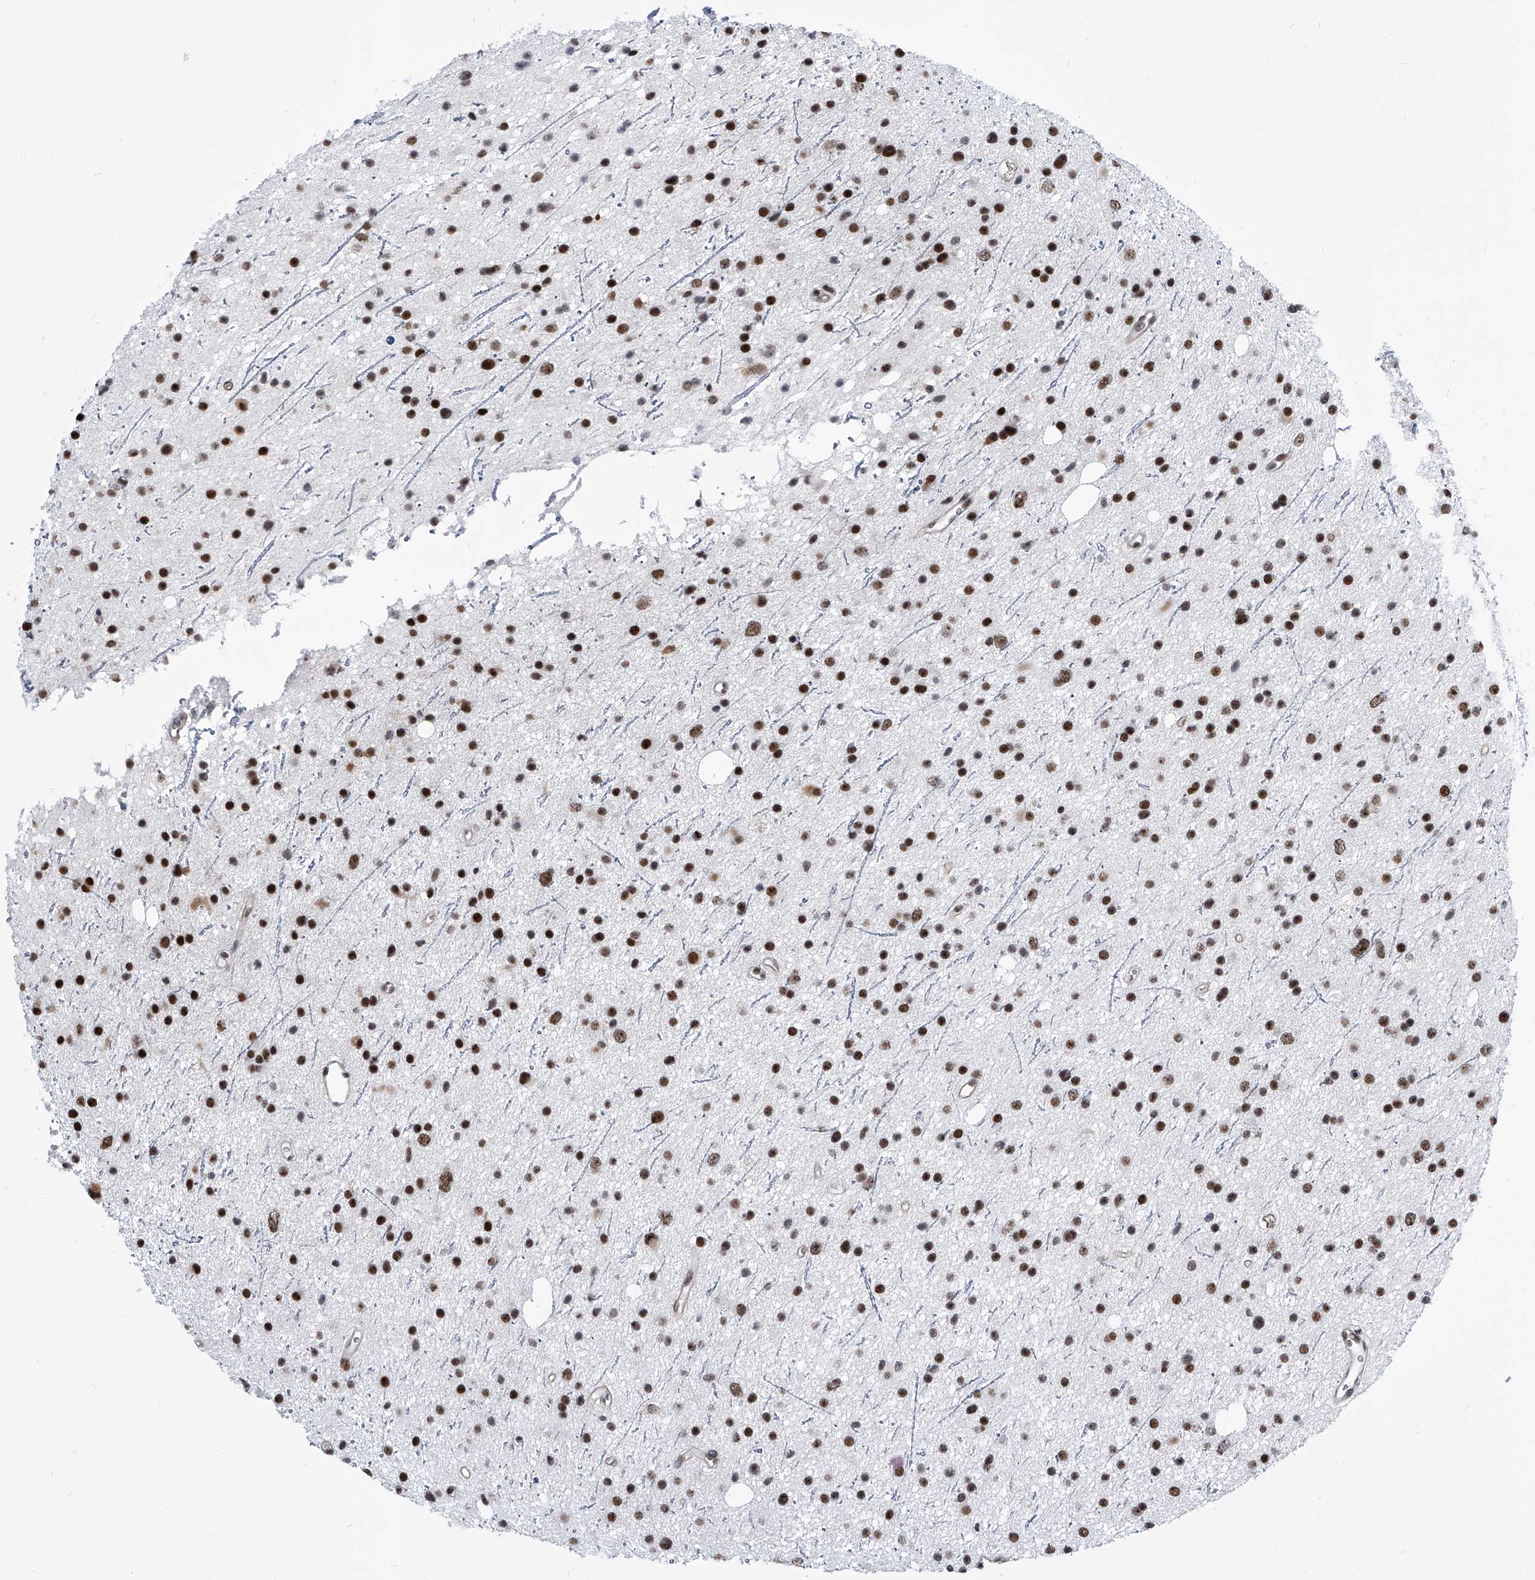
{"staining": {"intensity": "strong", "quantity": ">75%", "location": "nuclear"}, "tissue": "glioma", "cell_type": "Tumor cells", "image_type": "cancer", "snomed": [{"axis": "morphology", "description": "Glioma, malignant, Low grade"}, {"axis": "topography", "description": "Cerebral cortex"}], "caption": "Human malignant glioma (low-grade) stained for a protein (brown) demonstrates strong nuclear positive positivity in approximately >75% of tumor cells.", "gene": "SIM2", "patient": {"sex": "female", "age": 39}}